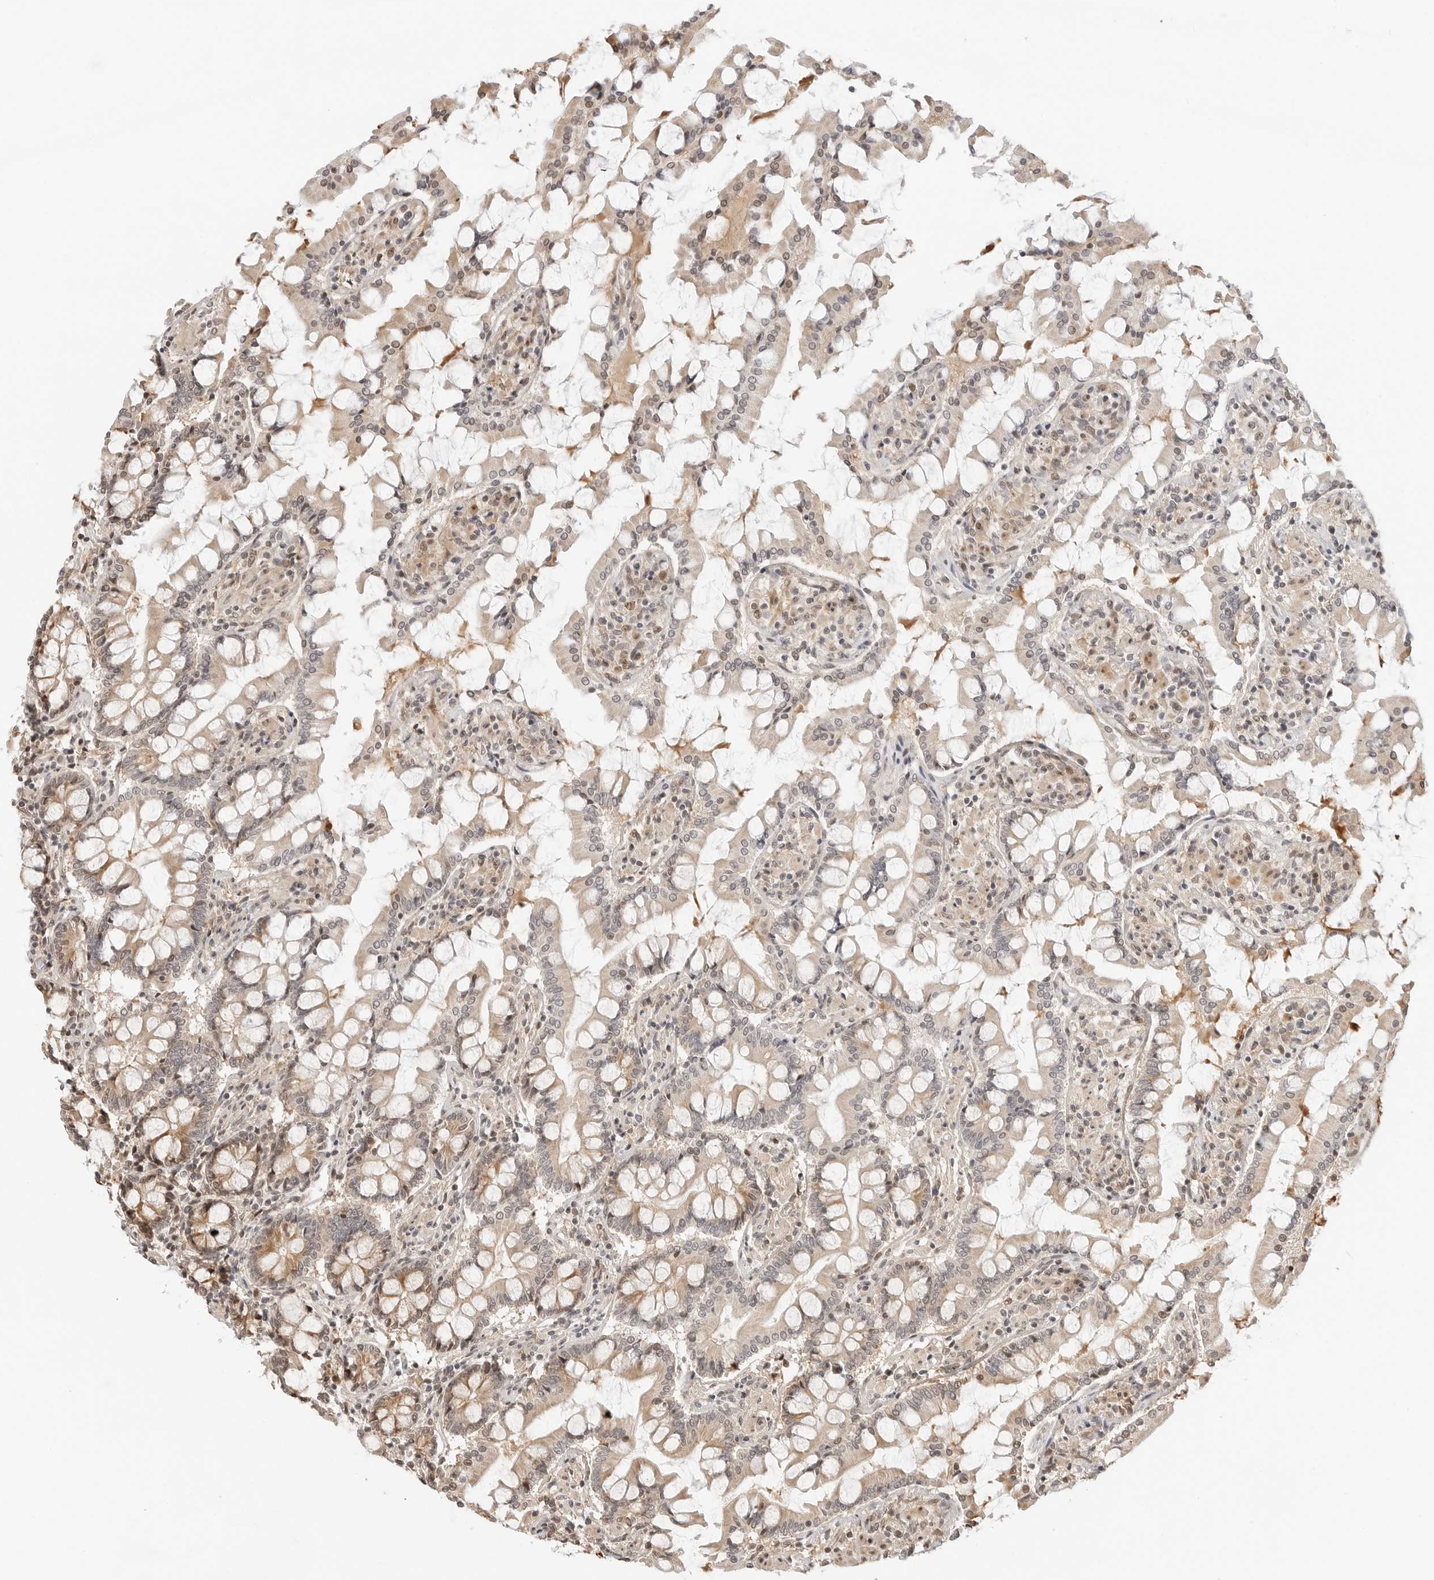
{"staining": {"intensity": "moderate", "quantity": "25%-75%", "location": "cytoplasmic/membranous"}, "tissue": "small intestine", "cell_type": "Glandular cells", "image_type": "normal", "snomed": [{"axis": "morphology", "description": "Normal tissue, NOS"}, {"axis": "topography", "description": "Small intestine"}], "caption": "An immunohistochemistry image of normal tissue is shown. Protein staining in brown labels moderate cytoplasmic/membranous positivity in small intestine within glandular cells. The protein of interest is shown in brown color, while the nuclei are stained blue.", "gene": "GEM", "patient": {"sex": "male", "age": 41}}